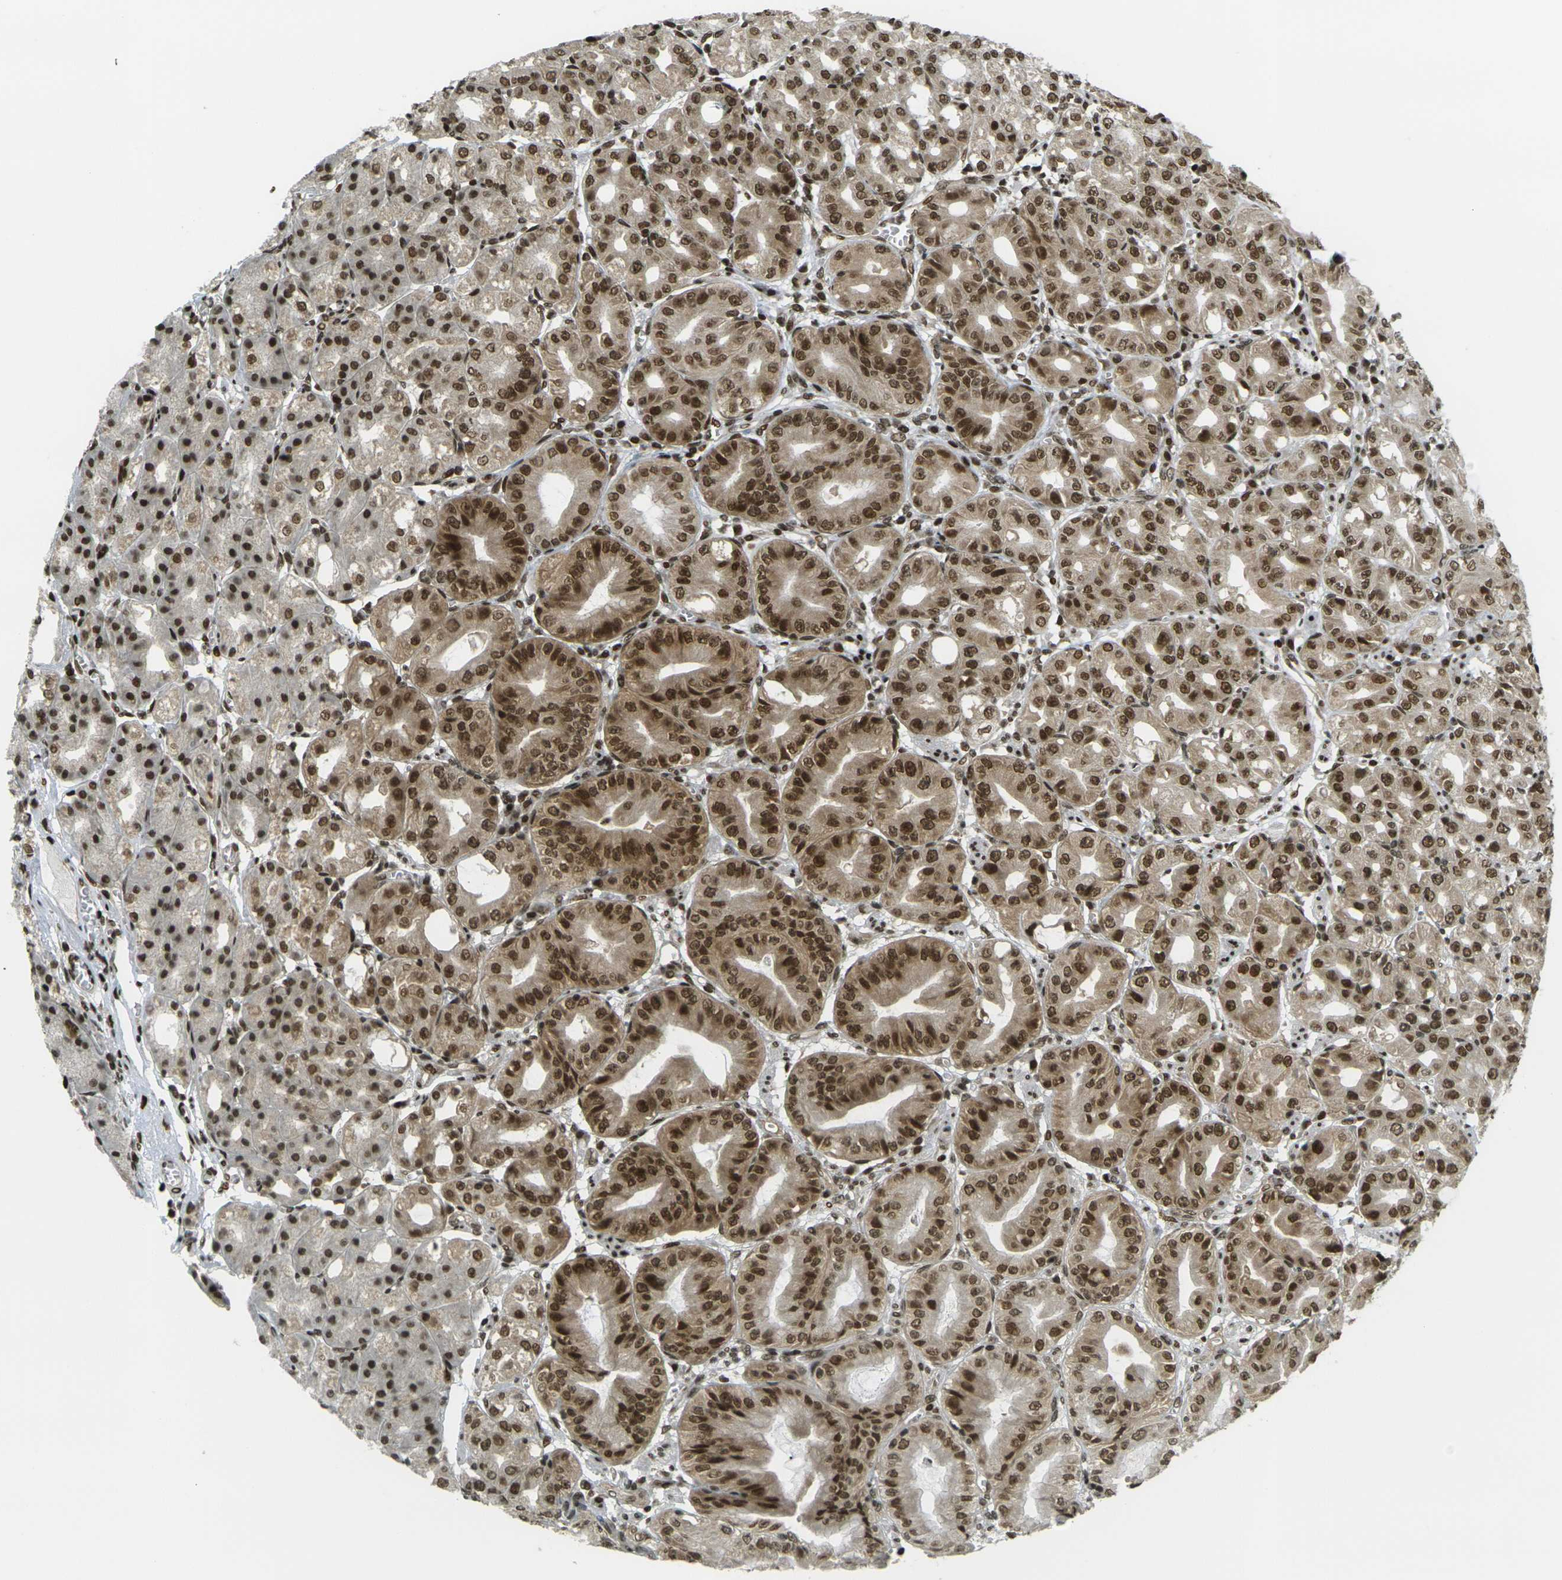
{"staining": {"intensity": "strong", "quantity": ">75%", "location": "cytoplasmic/membranous,nuclear"}, "tissue": "stomach", "cell_type": "Glandular cells", "image_type": "normal", "snomed": [{"axis": "morphology", "description": "Normal tissue, NOS"}, {"axis": "topography", "description": "Stomach, lower"}], "caption": "IHC micrograph of unremarkable stomach: human stomach stained using immunohistochemistry demonstrates high levels of strong protein expression localized specifically in the cytoplasmic/membranous,nuclear of glandular cells, appearing as a cytoplasmic/membranous,nuclear brown color.", "gene": "RUVBL2", "patient": {"sex": "male", "age": 71}}